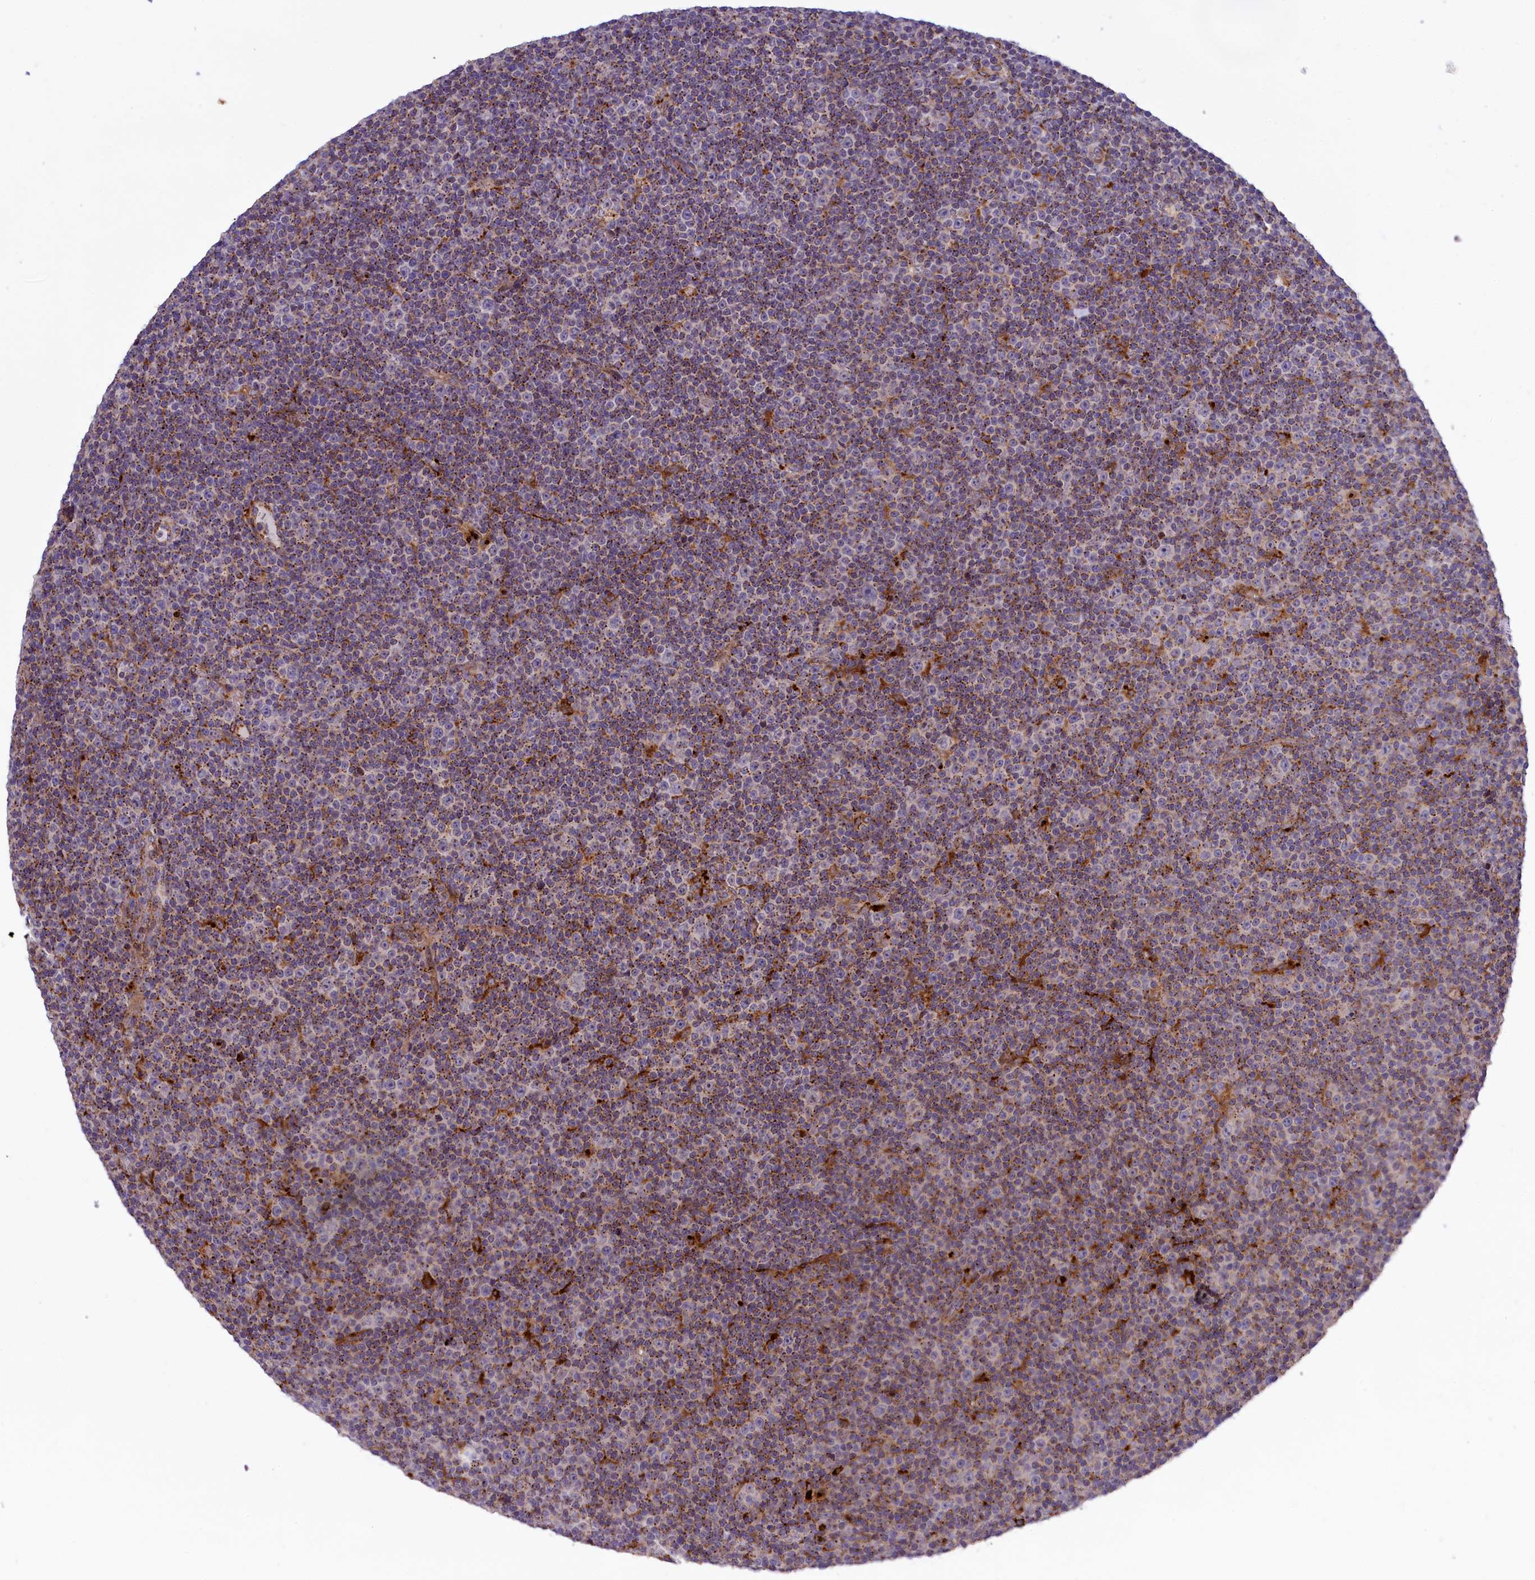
{"staining": {"intensity": "moderate", "quantity": "25%-75%", "location": "cytoplasmic/membranous"}, "tissue": "lymphoma", "cell_type": "Tumor cells", "image_type": "cancer", "snomed": [{"axis": "morphology", "description": "Malignant lymphoma, non-Hodgkin's type, Low grade"}, {"axis": "topography", "description": "Lymph node"}], "caption": "Lymphoma stained for a protein (brown) shows moderate cytoplasmic/membranous positive positivity in about 25%-75% of tumor cells.", "gene": "MAN2B1", "patient": {"sex": "female", "age": 67}}